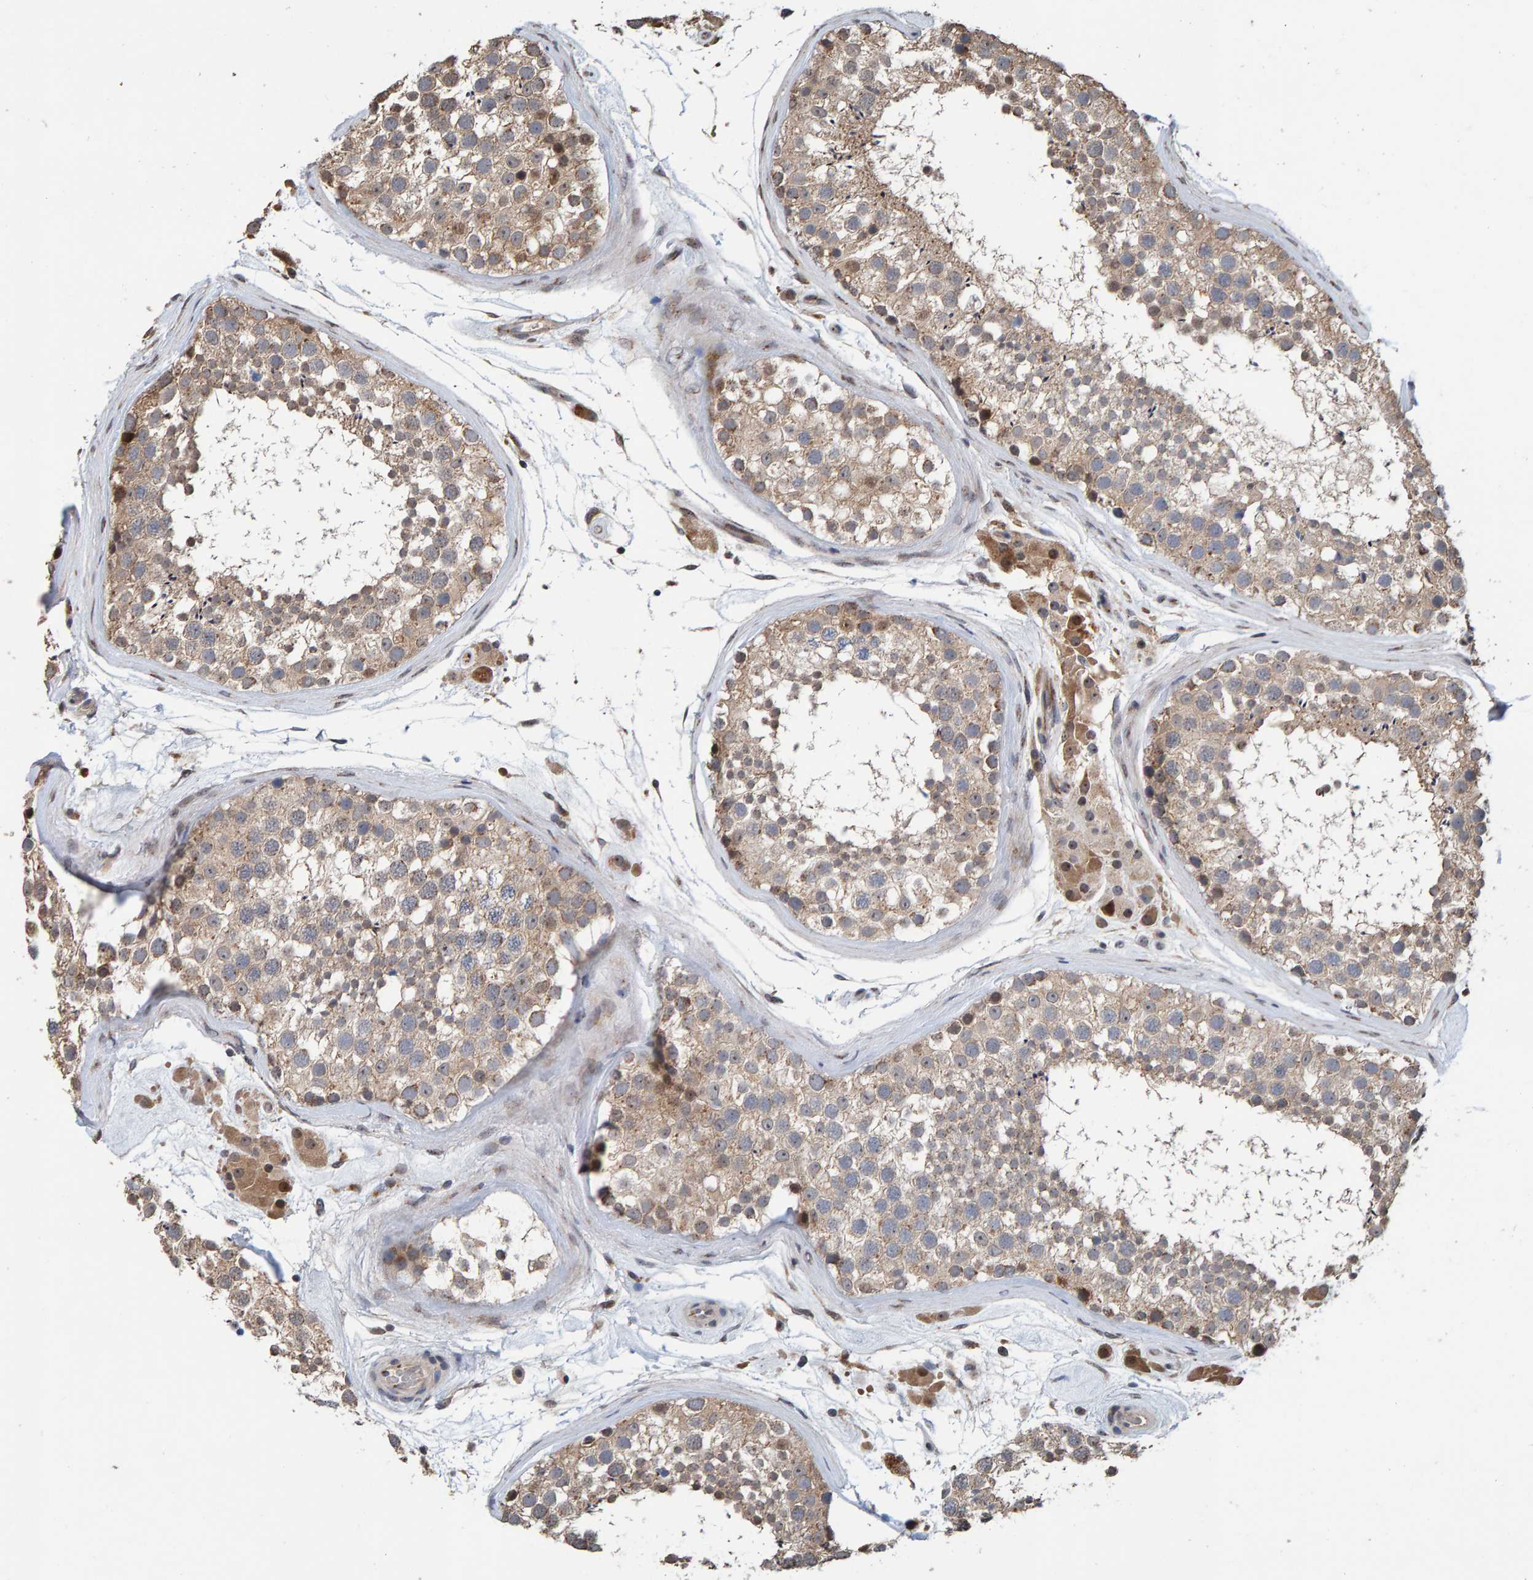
{"staining": {"intensity": "weak", "quantity": ">75%", "location": "cytoplasmic/membranous"}, "tissue": "testis", "cell_type": "Cells in seminiferous ducts", "image_type": "normal", "snomed": [{"axis": "morphology", "description": "Normal tissue, NOS"}, {"axis": "topography", "description": "Testis"}], "caption": "A high-resolution histopathology image shows immunohistochemistry staining of unremarkable testis, which shows weak cytoplasmic/membranous expression in about >75% of cells in seminiferous ducts. (DAB IHC, brown staining for protein, blue staining for nuclei).", "gene": "CCDC25", "patient": {"sex": "male", "age": 46}}